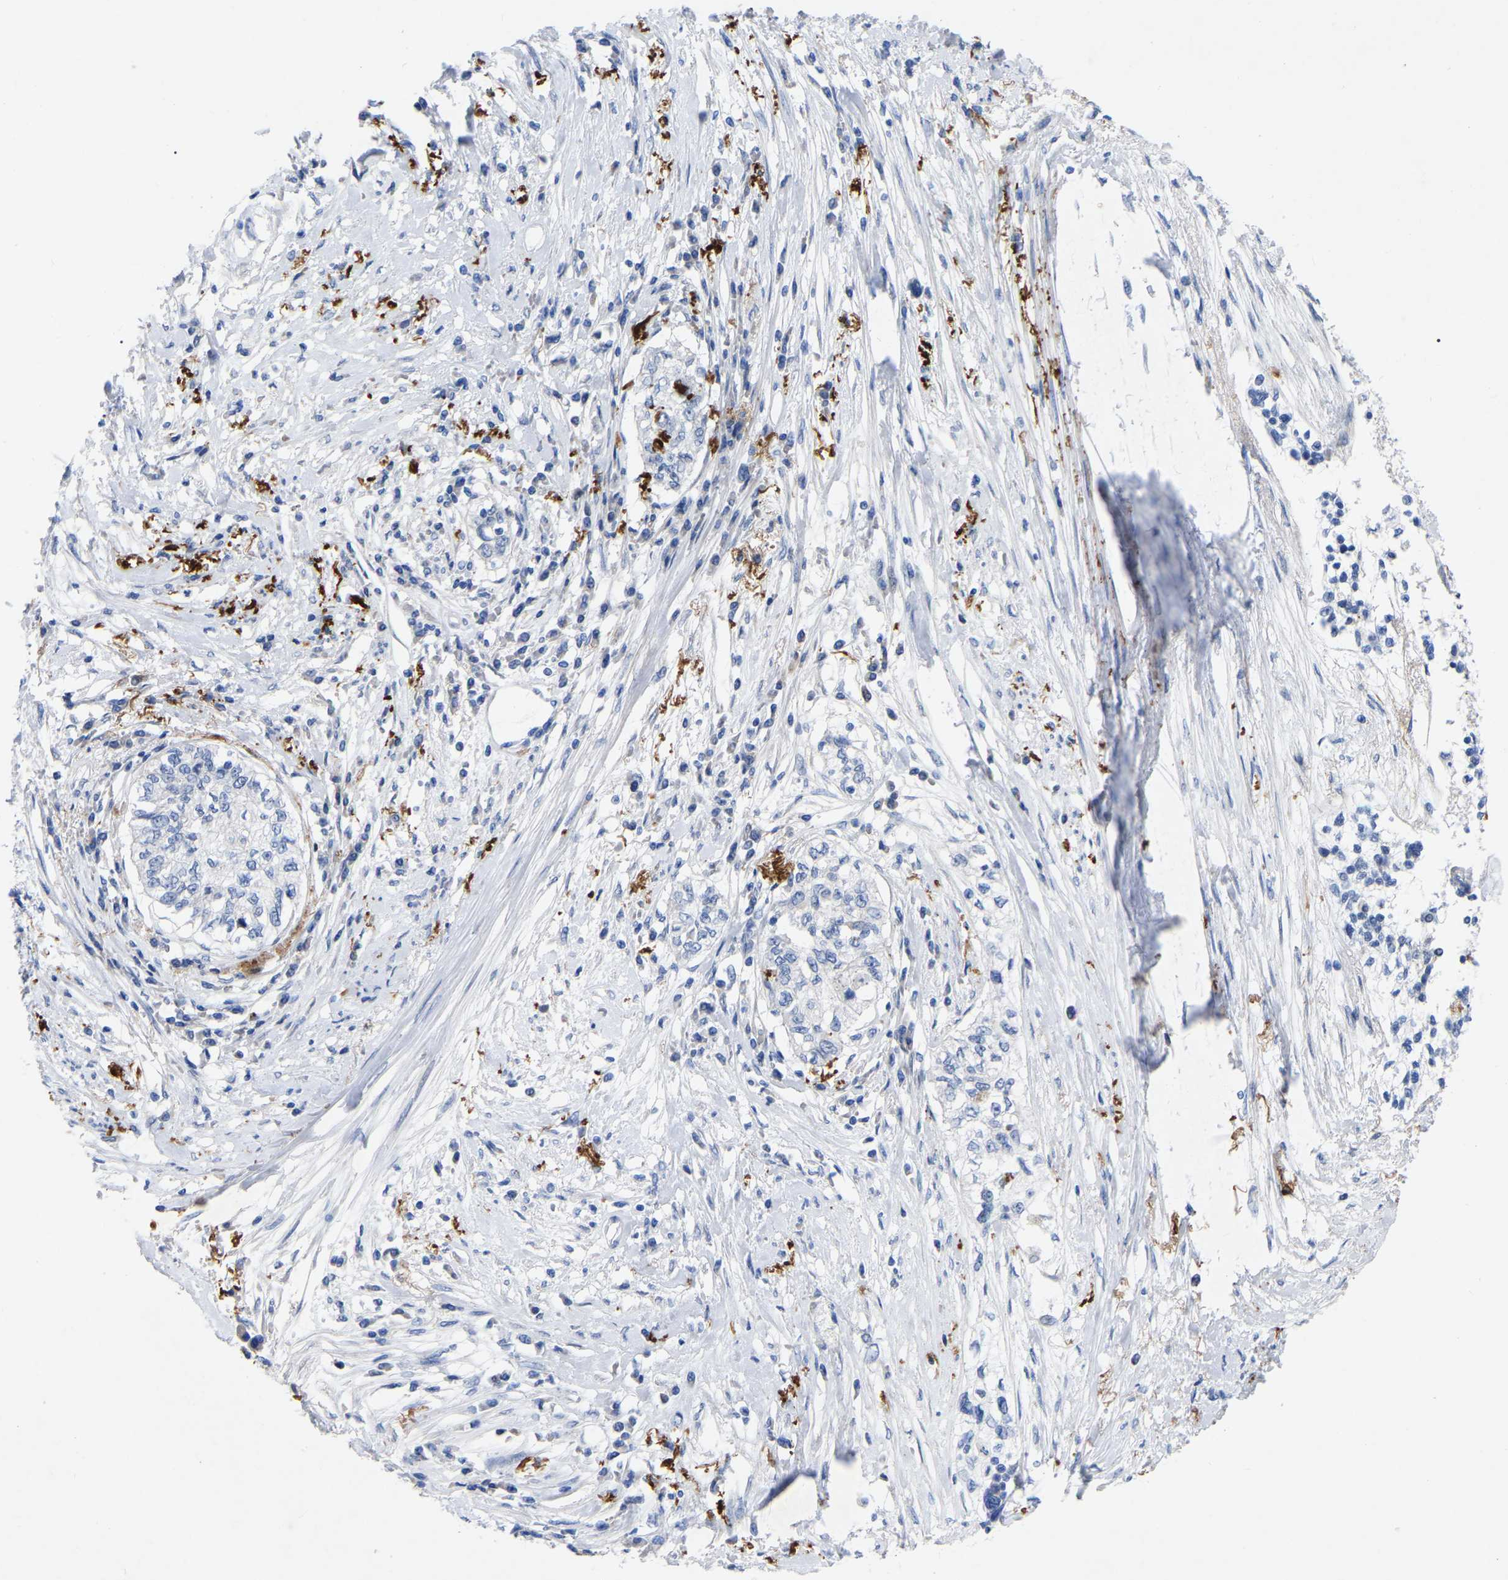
{"staining": {"intensity": "negative", "quantity": "none", "location": "none"}, "tissue": "cervical cancer", "cell_type": "Tumor cells", "image_type": "cancer", "snomed": [{"axis": "morphology", "description": "Squamous cell carcinoma, NOS"}, {"axis": "topography", "description": "Cervix"}], "caption": "Immunohistochemistry photomicrograph of neoplastic tissue: human squamous cell carcinoma (cervical) stained with DAB reveals no significant protein staining in tumor cells.", "gene": "STRIP2", "patient": {"sex": "female", "age": 57}}